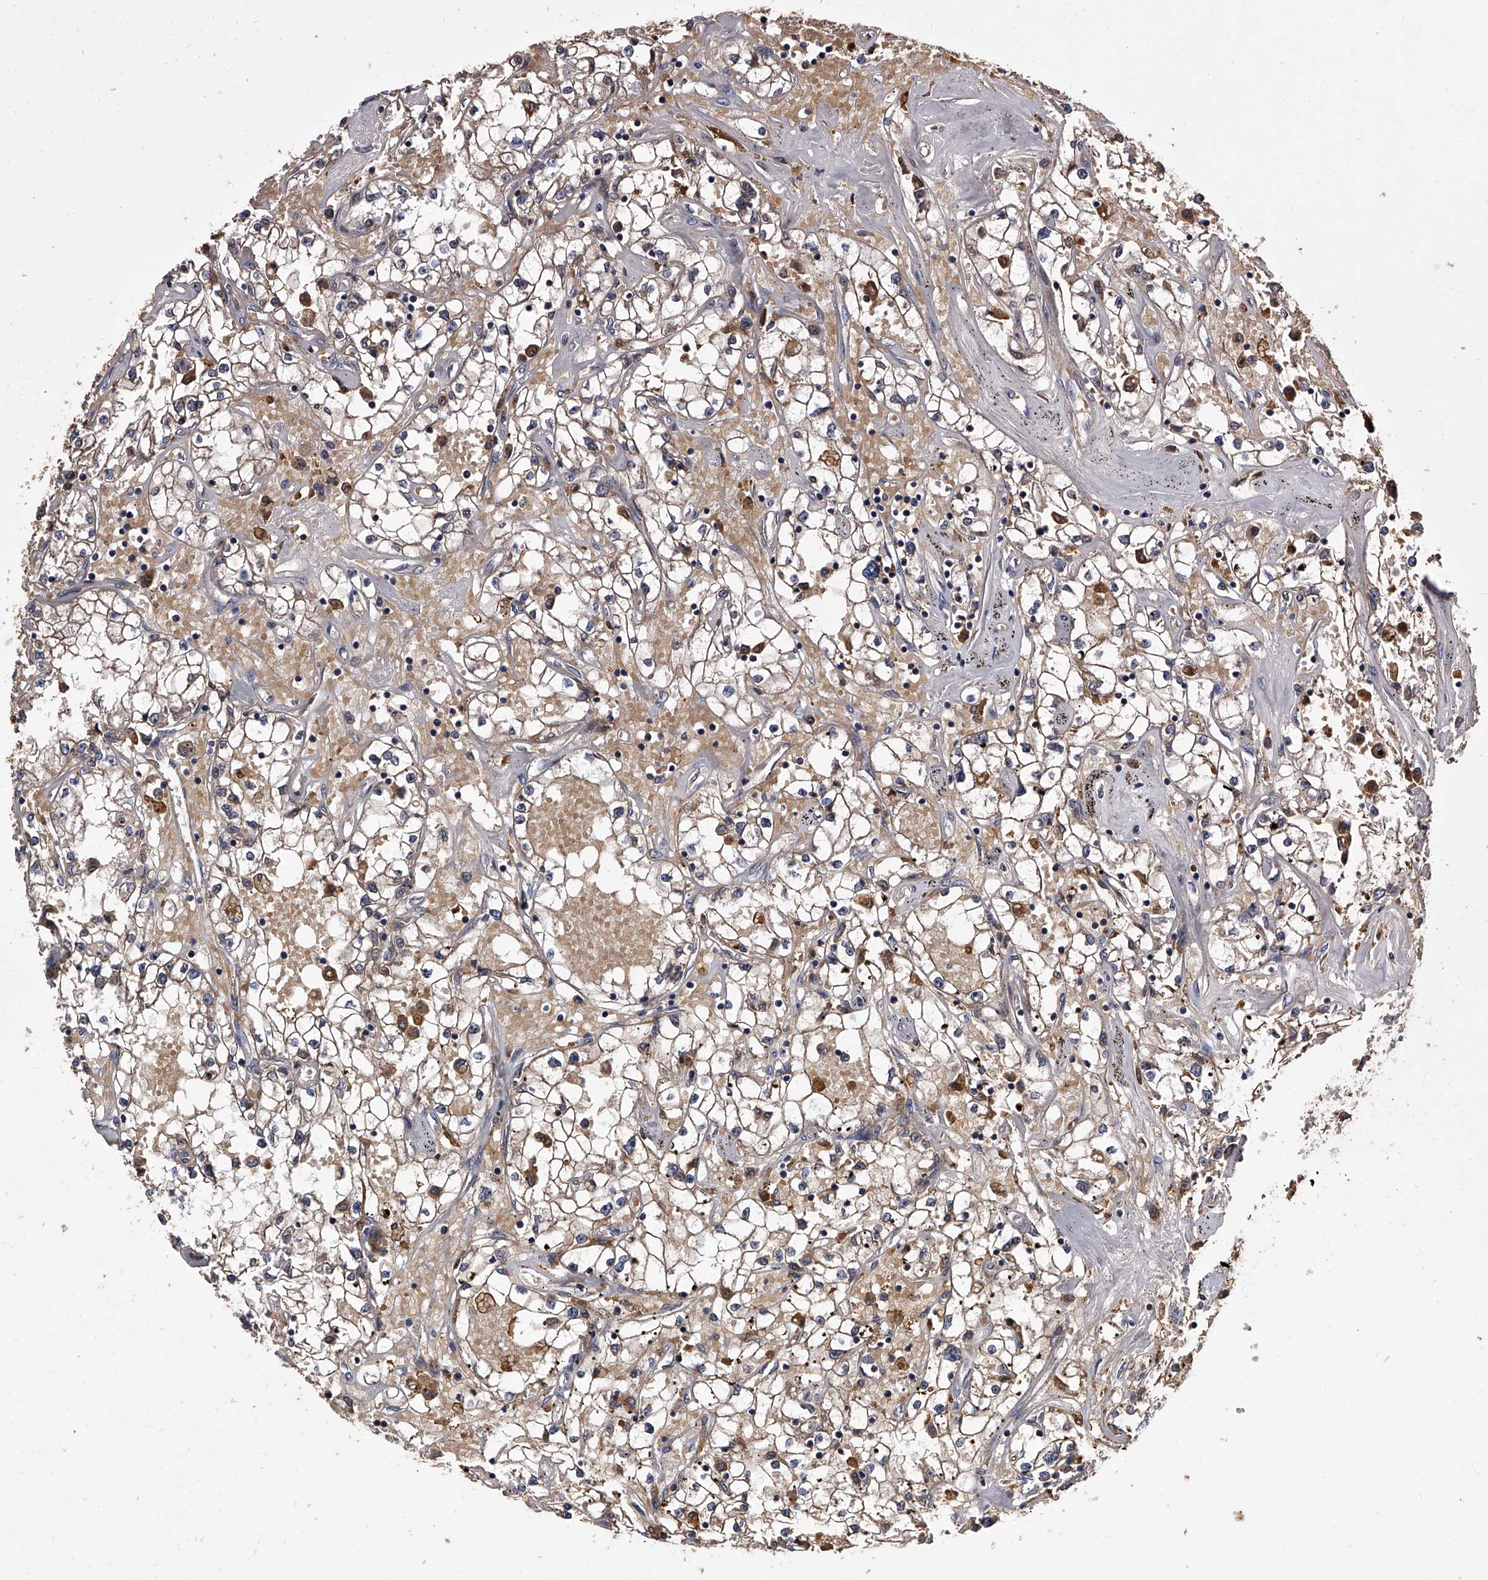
{"staining": {"intensity": "weak", "quantity": "<25%", "location": "cytoplasmic/membranous"}, "tissue": "renal cancer", "cell_type": "Tumor cells", "image_type": "cancer", "snomed": [{"axis": "morphology", "description": "Adenocarcinoma, NOS"}, {"axis": "topography", "description": "Kidney"}], "caption": "An immunohistochemistry (IHC) histopathology image of renal adenocarcinoma is shown. There is no staining in tumor cells of renal adenocarcinoma.", "gene": "STK36", "patient": {"sex": "male", "age": 56}}